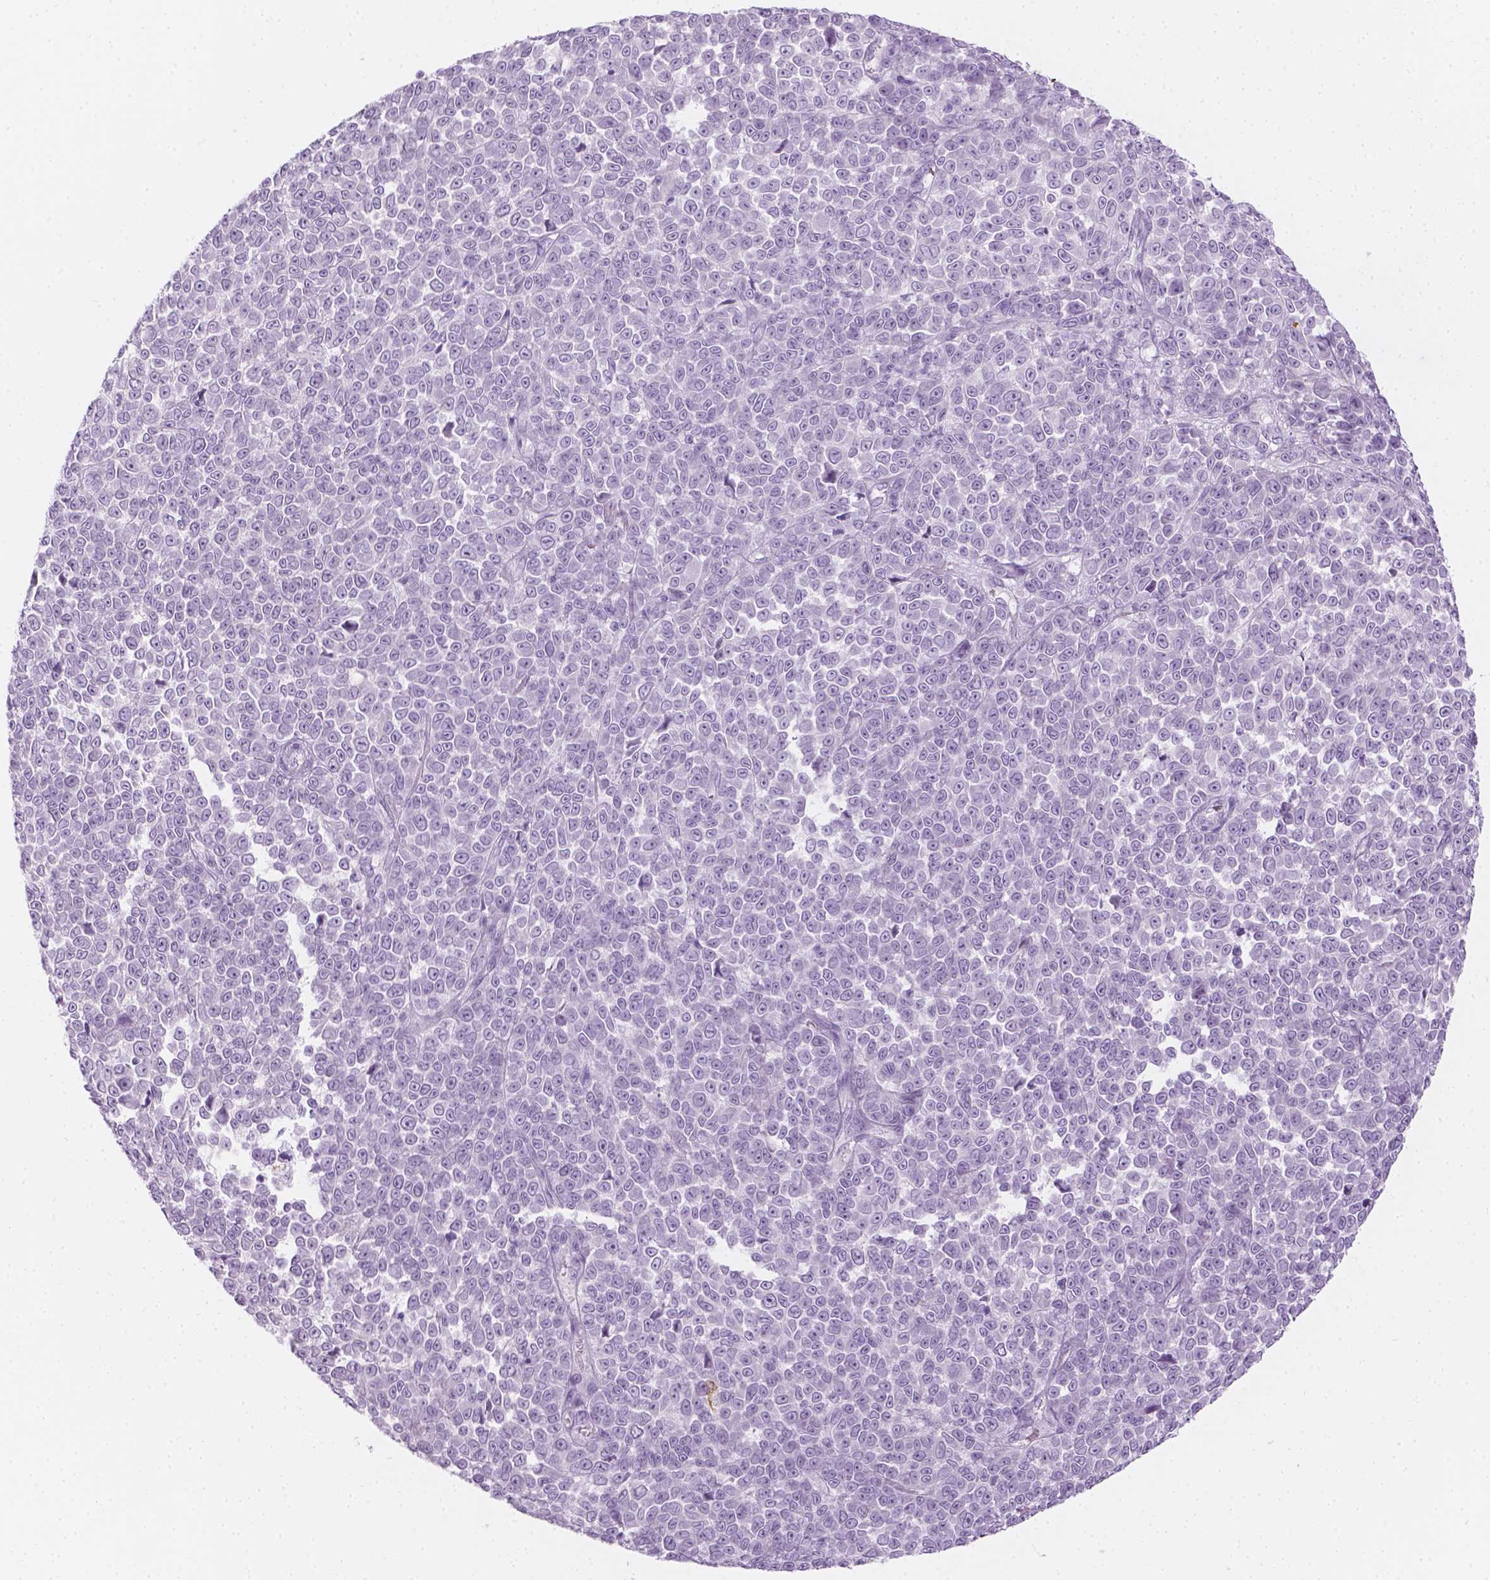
{"staining": {"intensity": "negative", "quantity": "none", "location": "none"}, "tissue": "melanoma", "cell_type": "Tumor cells", "image_type": "cancer", "snomed": [{"axis": "morphology", "description": "Malignant melanoma, NOS"}, {"axis": "topography", "description": "Skin"}], "caption": "Malignant melanoma was stained to show a protein in brown. There is no significant expression in tumor cells. Nuclei are stained in blue.", "gene": "CES1", "patient": {"sex": "female", "age": 95}}